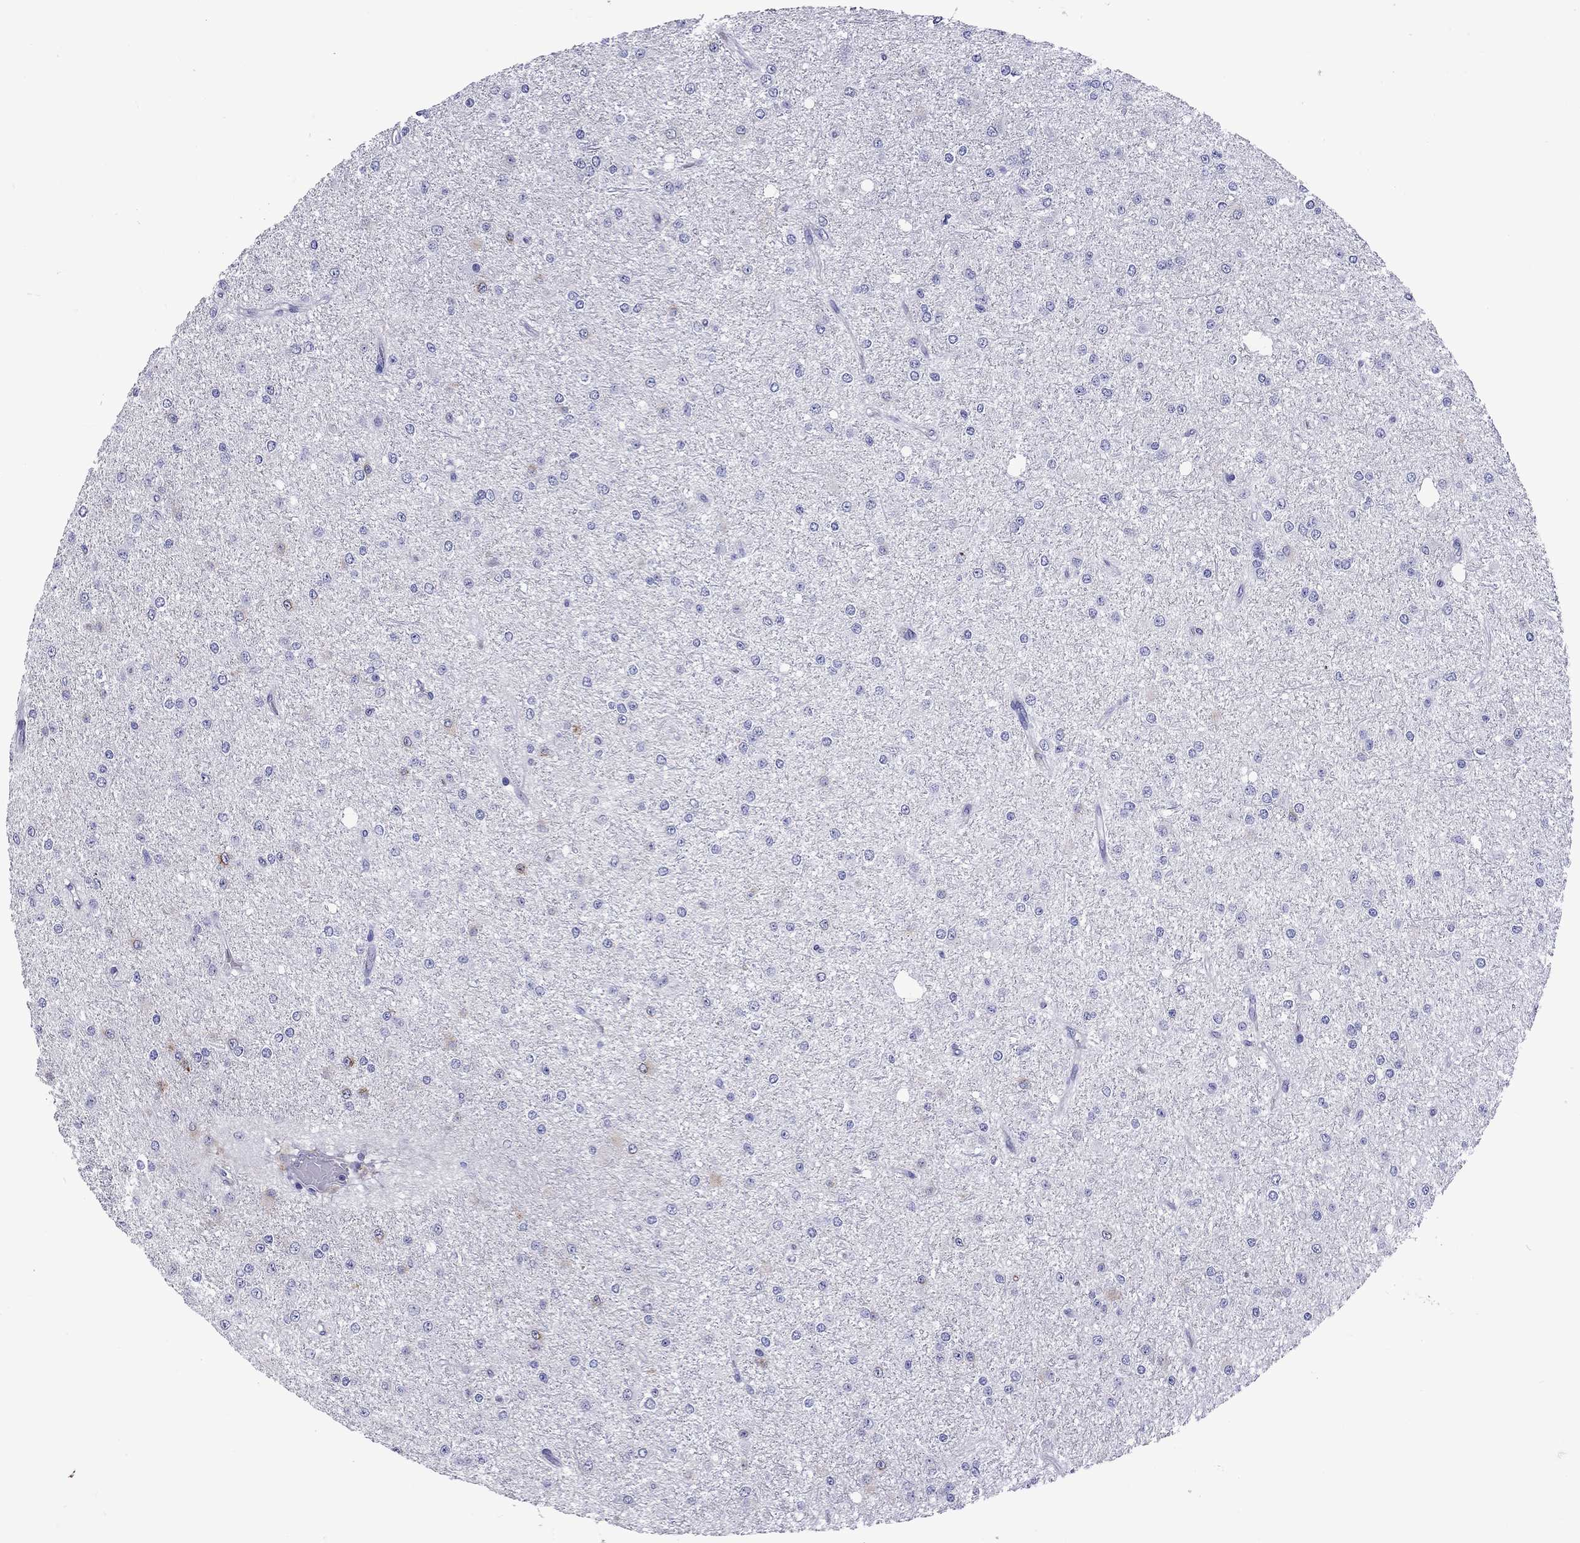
{"staining": {"intensity": "negative", "quantity": "none", "location": "none"}, "tissue": "glioma", "cell_type": "Tumor cells", "image_type": "cancer", "snomed": [{"axis": "morphology", "description": "Glioma, malignant, Low grade"}, {"axis": "topography", "description": "Brain"}], "caption": "Immunohistochemistry image of neoplastic tissue: glioma stained with DAB displays no significant protein positivity in tumor cells.", "gene": "SERPINA3", "patient": {"sex": "male", "age": 27}}